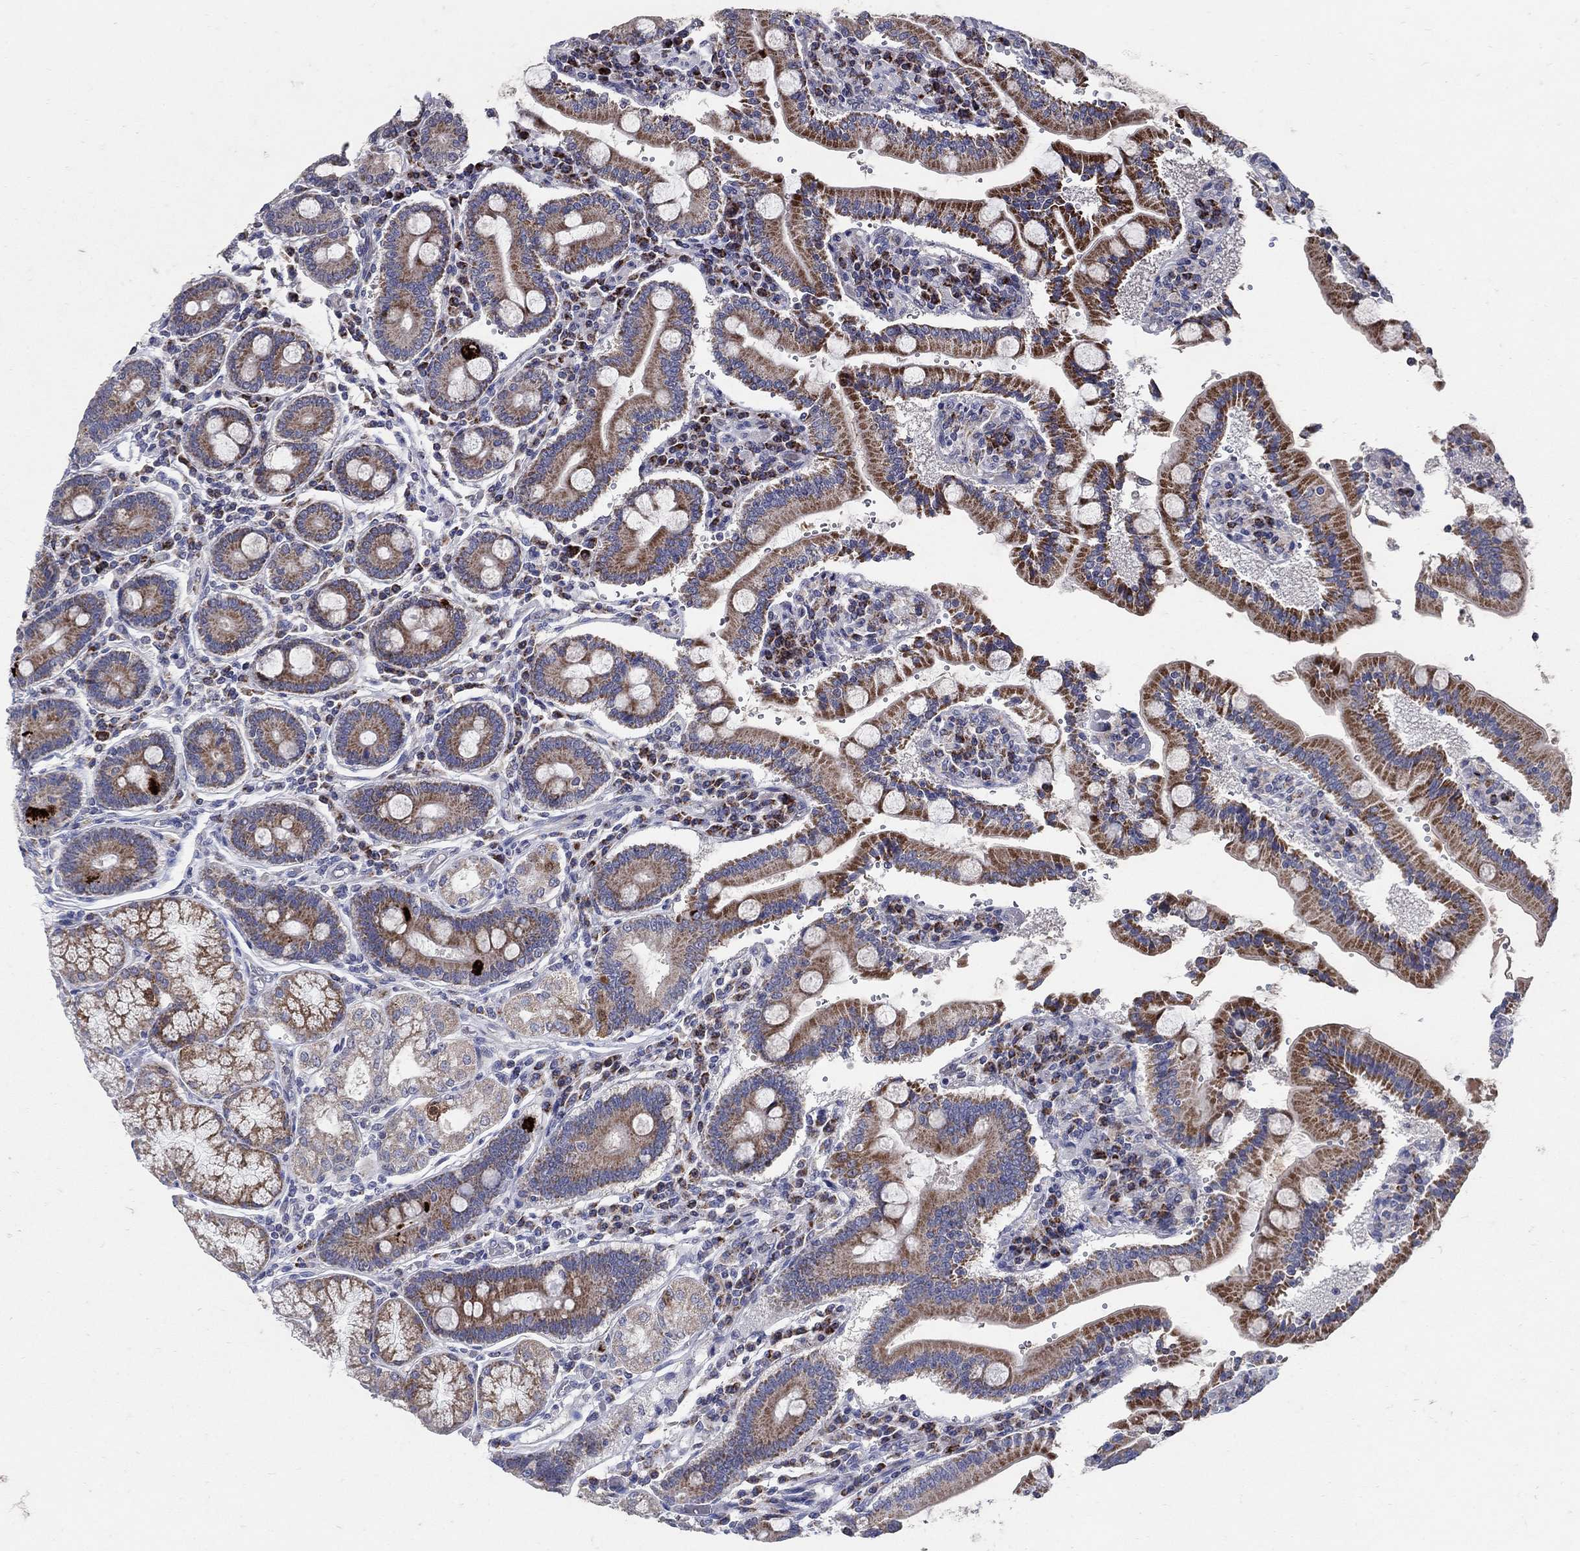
{"staining": {"intensity": "moderate", "quantity": "25%-75%", "location": "cytoplasmic/membranous"}, "tissue": "duodenum", "cell_type": "Glandular cells", "image_type": "normal", "snomed": [{"axis": "morphology", "description": "Normal tissue, NOS"}, {"axis": "topography", "description": "Duodenum"}], "caption": "Human duodenum stained for a protein (brown) shows moderate cytoplasmic/membranous positive positivity in about 25%-75% of glandular cells.", "gene": "HMX2", "patient": {"sex": "female", "age": 62}}